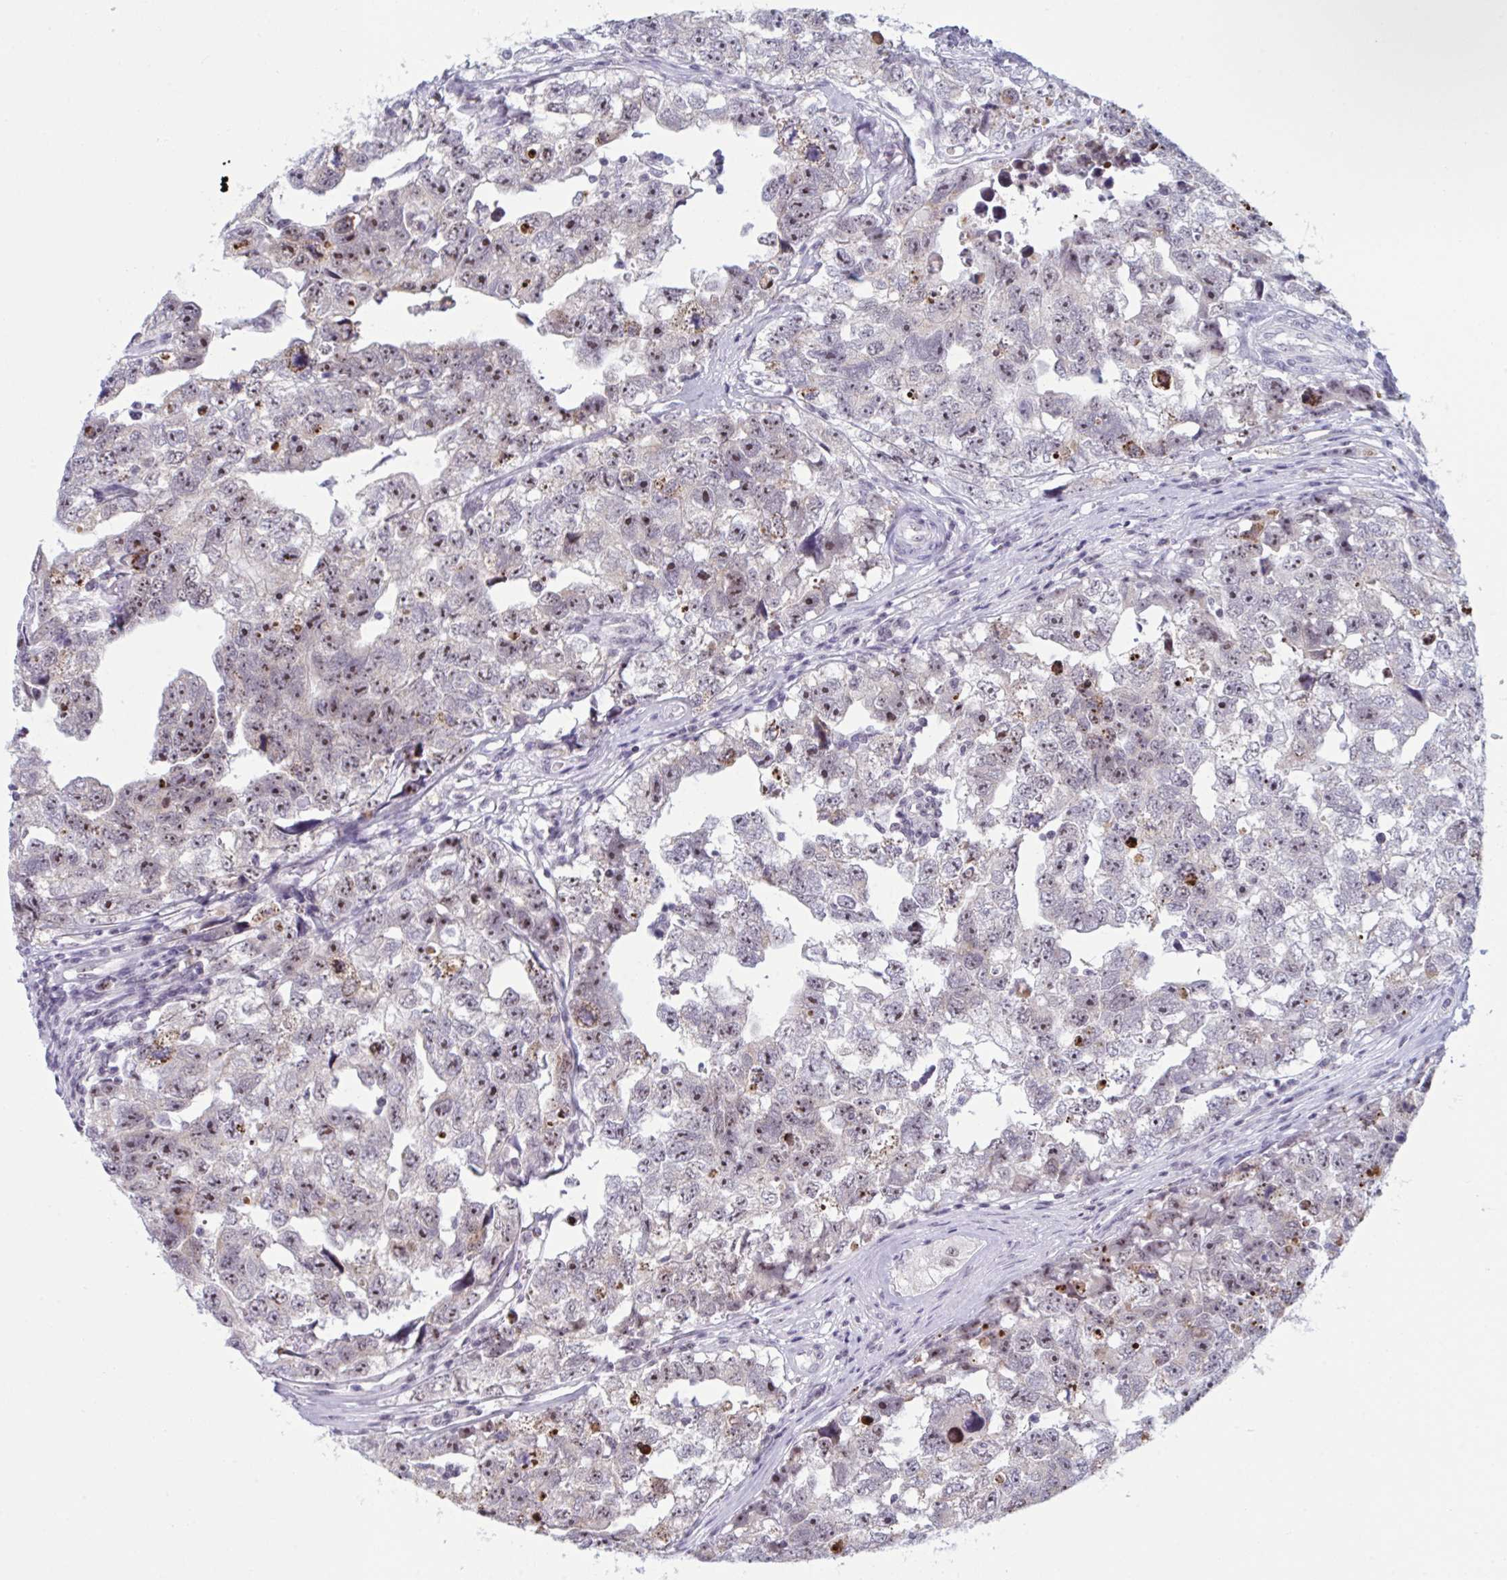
{"staining": {"intensity": "moderate", "quantity": "25%-75%", "location": "nuclear"}, "tissue": "testis cancer", "cell_type": "Tumor cells", "image_type": "cancer", "snomed": [{"axis": "morphology", "description": "Carcinoma, Embryonal, NOS"}, {"axis": "topography", "description": "Testis"}], "caption": "A brown stain shows moderate nuclear expression of a protein in human testis cancer (embryonal carcinoma) tumor cells.", "gene": "TGM6", "patient": {"sex": "male", "age": 22}}